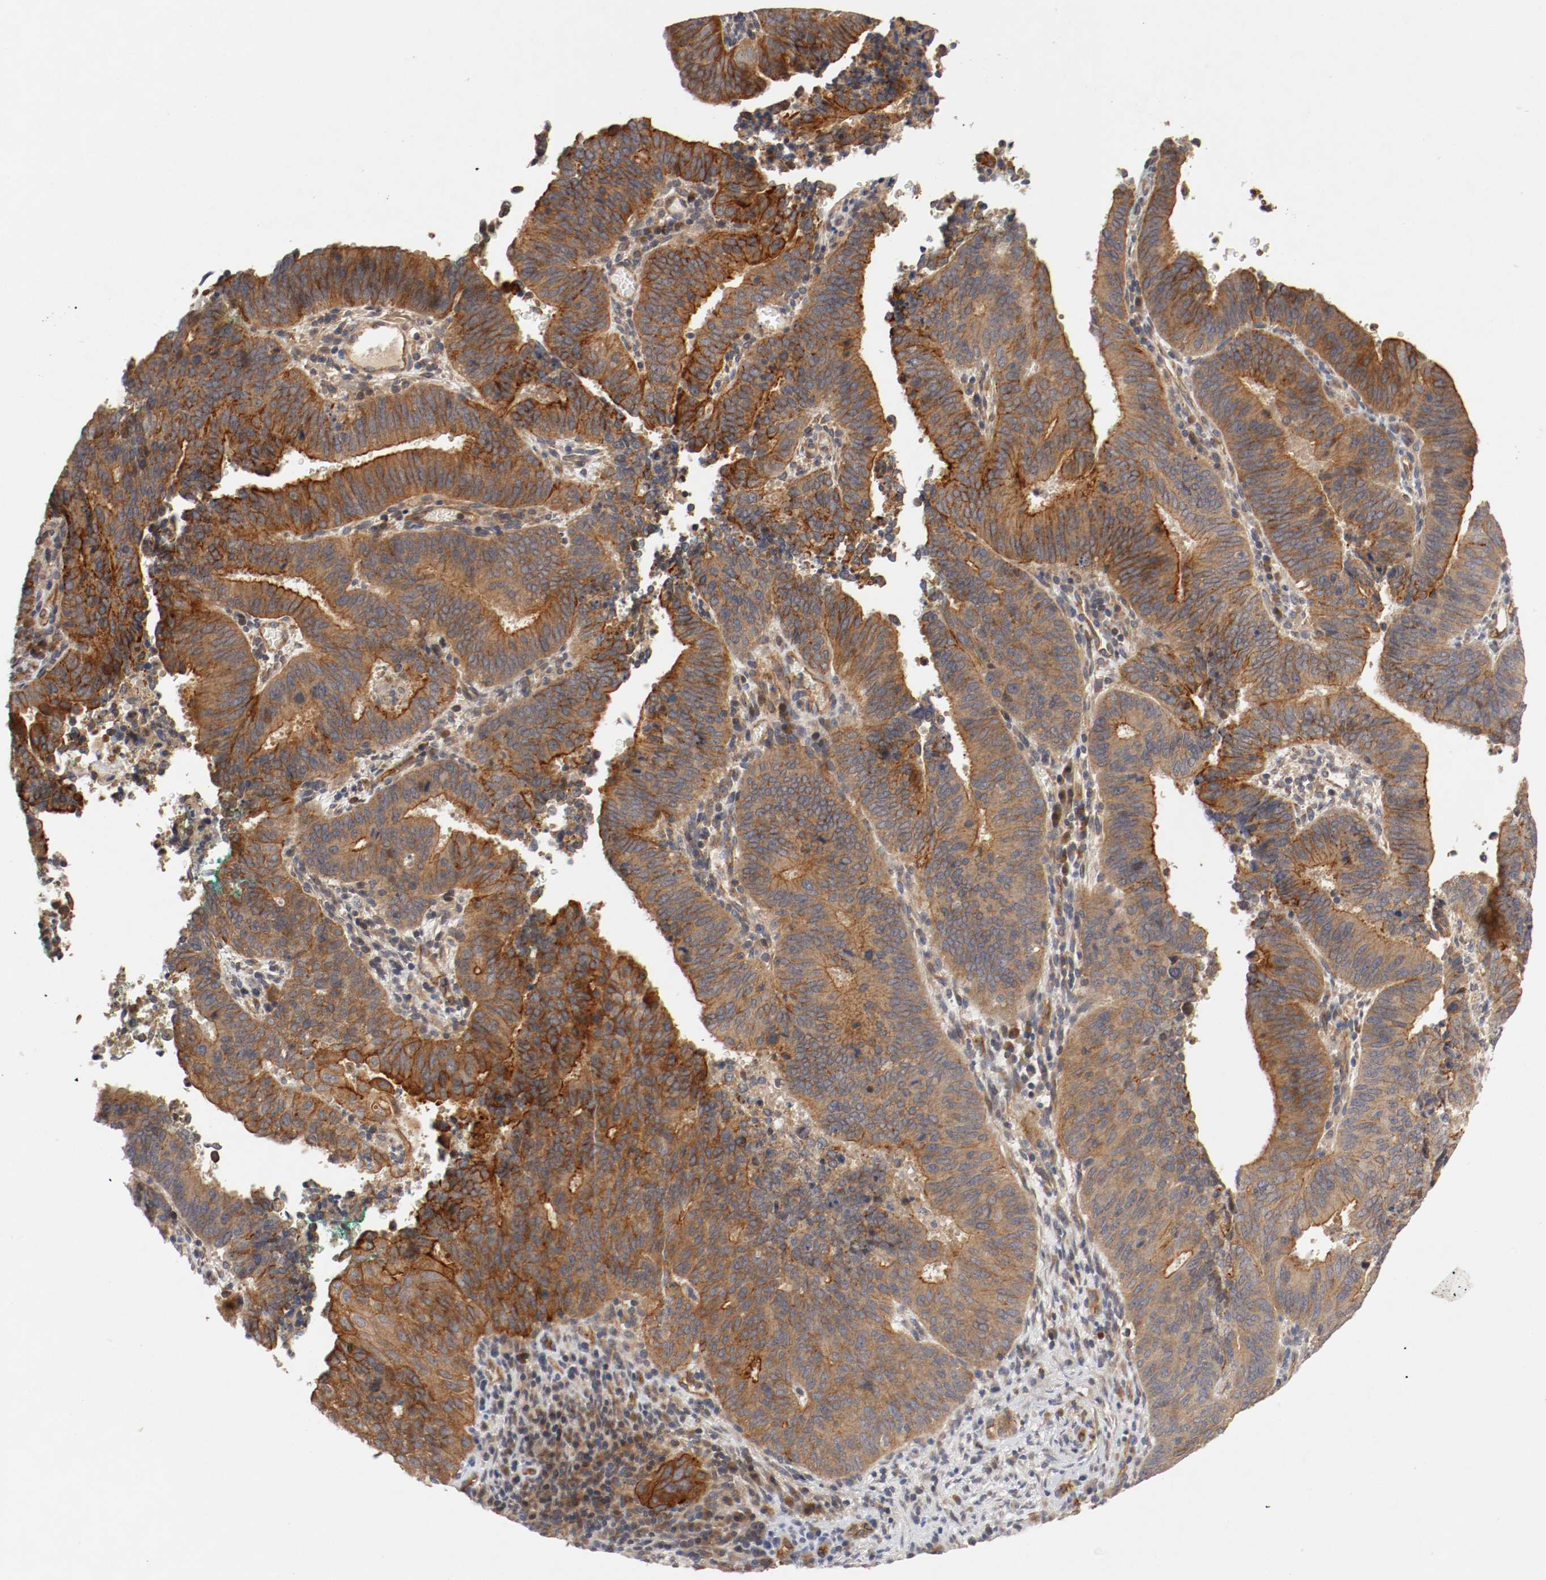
{"staining": {"intensity": "strong", "quantity": ">75%", "location": "cytoplasmic/membranous"}, "tissue": "cervical cancer", "cell_type": "Tumor cells", "image_type": "cancer", "snomed": [{"axis": "morphology", "description": "Adenocarcinoma, NOS"}, {"axis": "topography", "description": "Cervix"}], "caption": "Adenocarcinoma (cervical) stained with DAB immunohistochemistry displays high levels of strong cytoplasmic/membranous expression in approximately >75% of tumor cells.", "gene": "TYK2", "patient": {"sex": "female", "age": 44}}